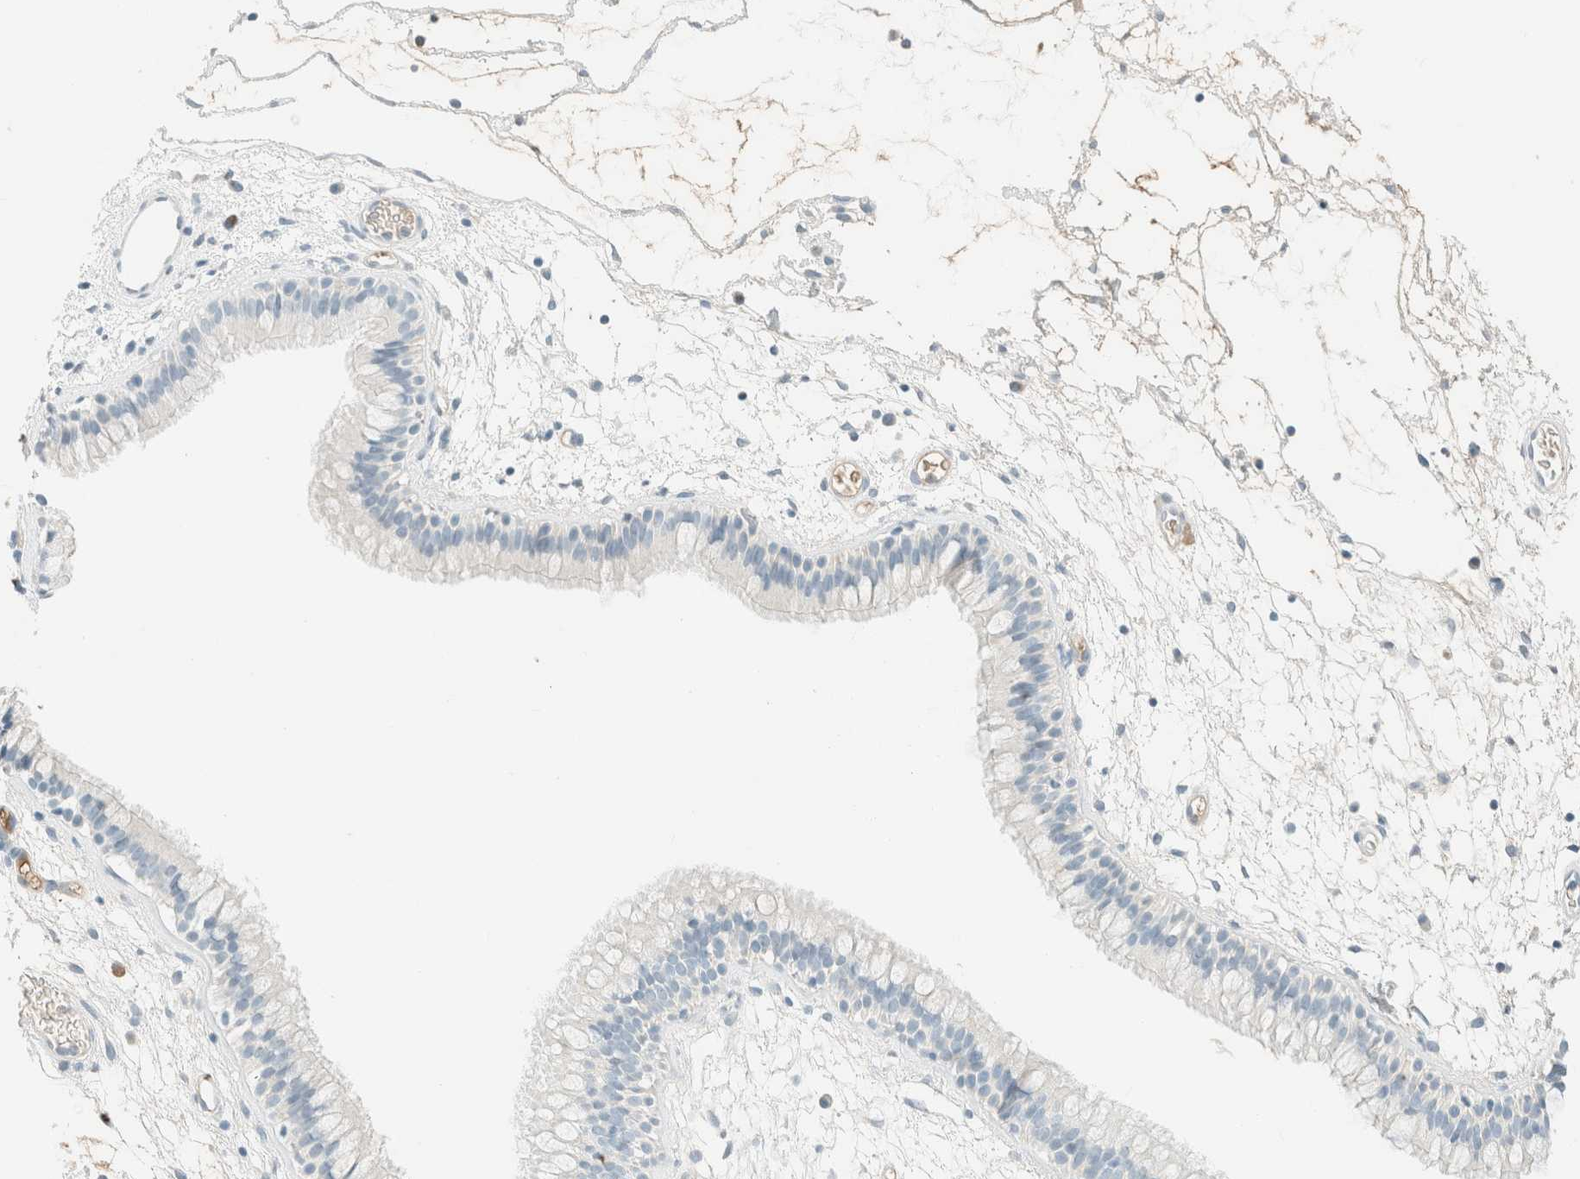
{"staining": {"intensity": "negative", "quantity": "none", "location": "none"}, "tissue": "nasopharynx", "cell_type": "Respiratory epithelial cells", "image_type": "normal", "snomed": [{"axis": "morphology", "description": "Normal tissue, NOS"}, {"axis": "morphology", "description": "Inflammation, NOS"}, {"axis": "topography", "description": "Nasopharynx"}], "caption": "The photomicrograph shows no staining of respiratory epithelial cells in benign nasopharynx.", "gene": "GPA33", "patient": {"sex": "male", "age": 48}}